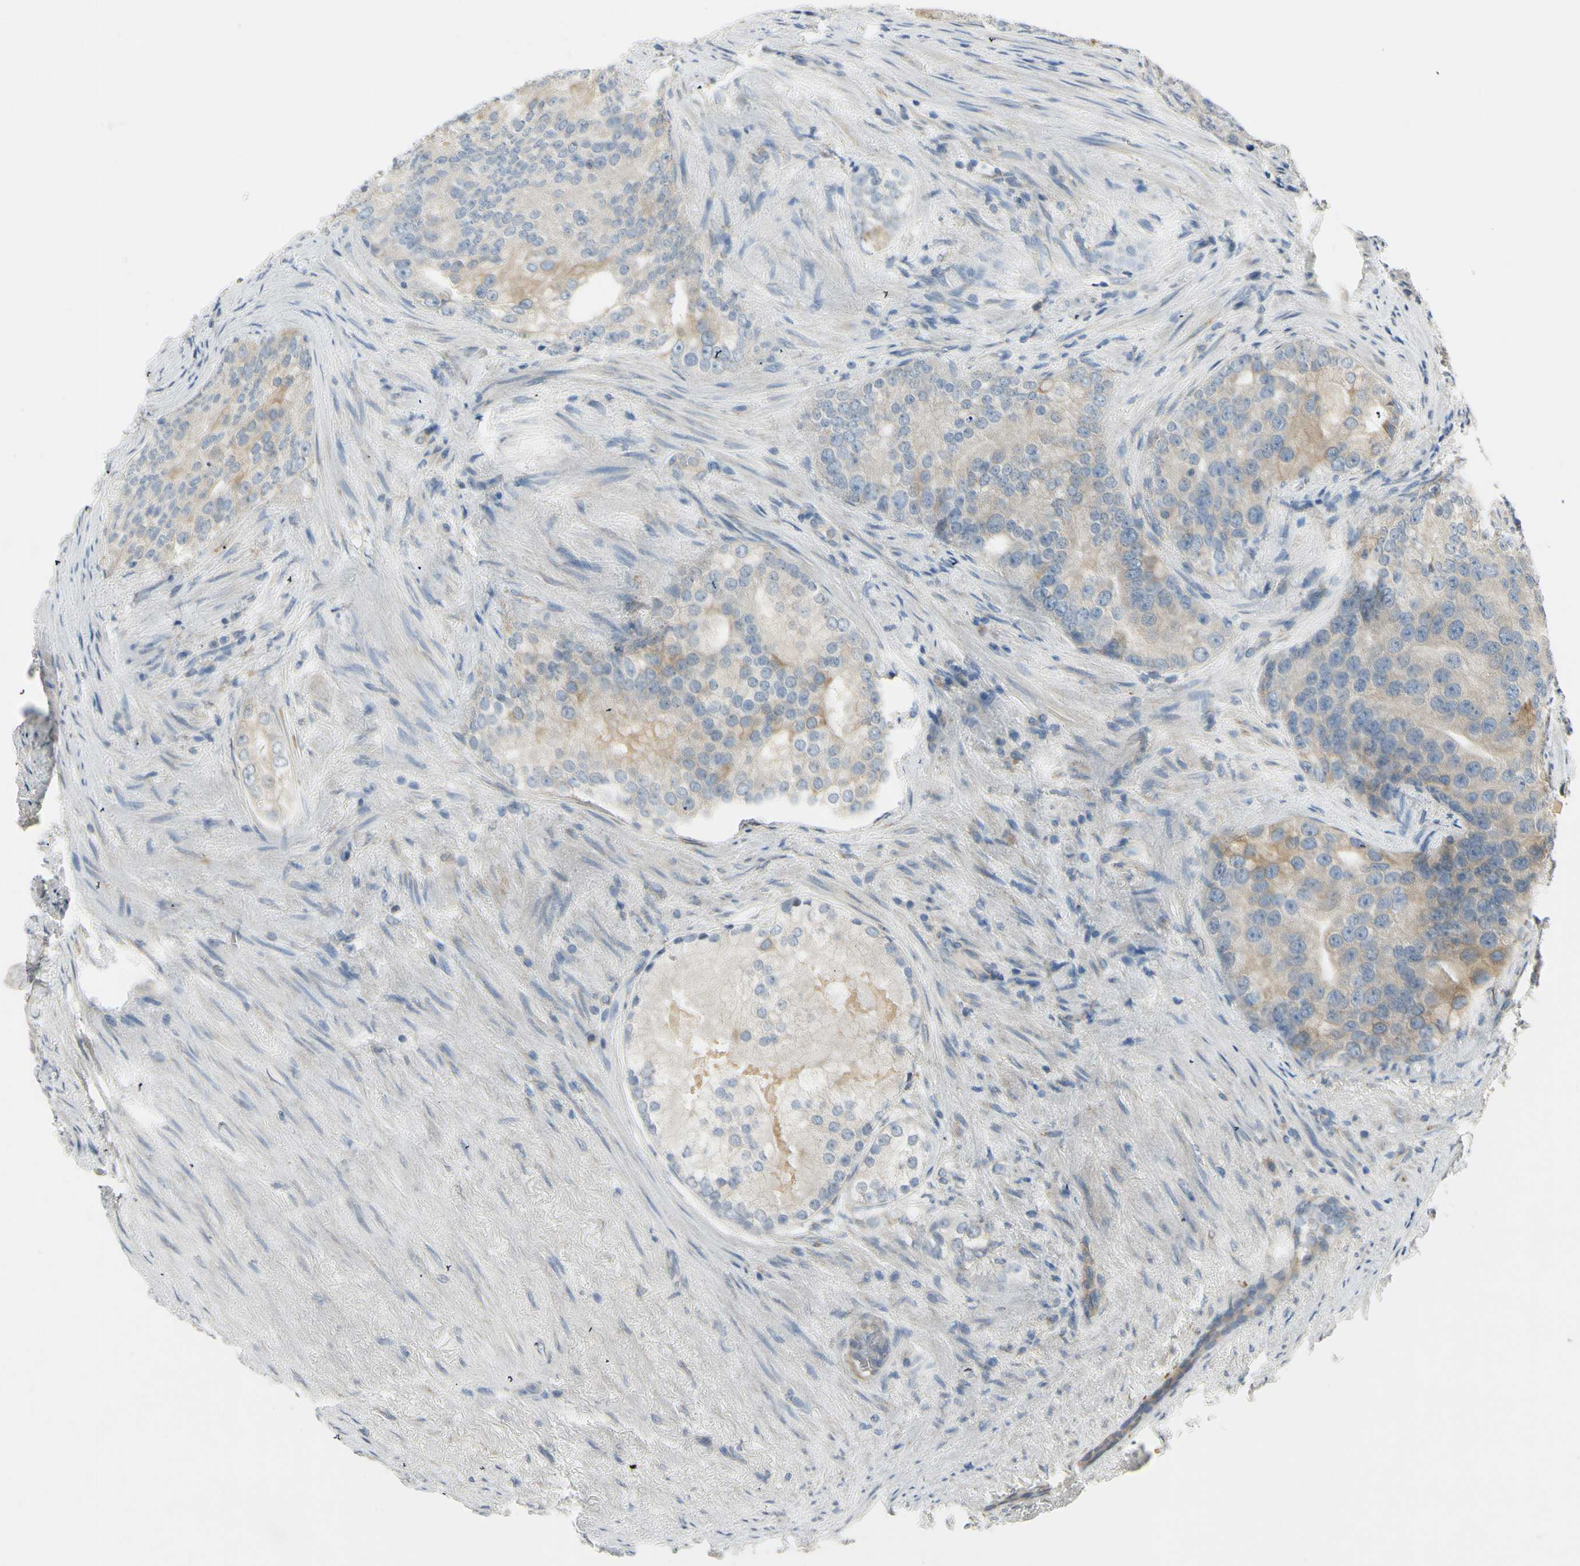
{"staining": {"intensity": "weak", "quantity": "25%-75%", "location": "cytoplasmic/membranous"}, "tissue": "prostate cancer", "cell_type": "Tumor cells", "image_type": "cancer", "snomed": [{"axis": "morphology", "description": "Adenocarcinoma, High grade"}, {"axis": "topography", "description": "Prostate"}], "caption": "Tumor cells display low levels of weak cytoplasmic/membranous expression in about 25%-75% of cells in prostate high-grade adenocarcinoma.", "gene": "IGDCC4", "patient": {"sex": "male", "age": 66}}